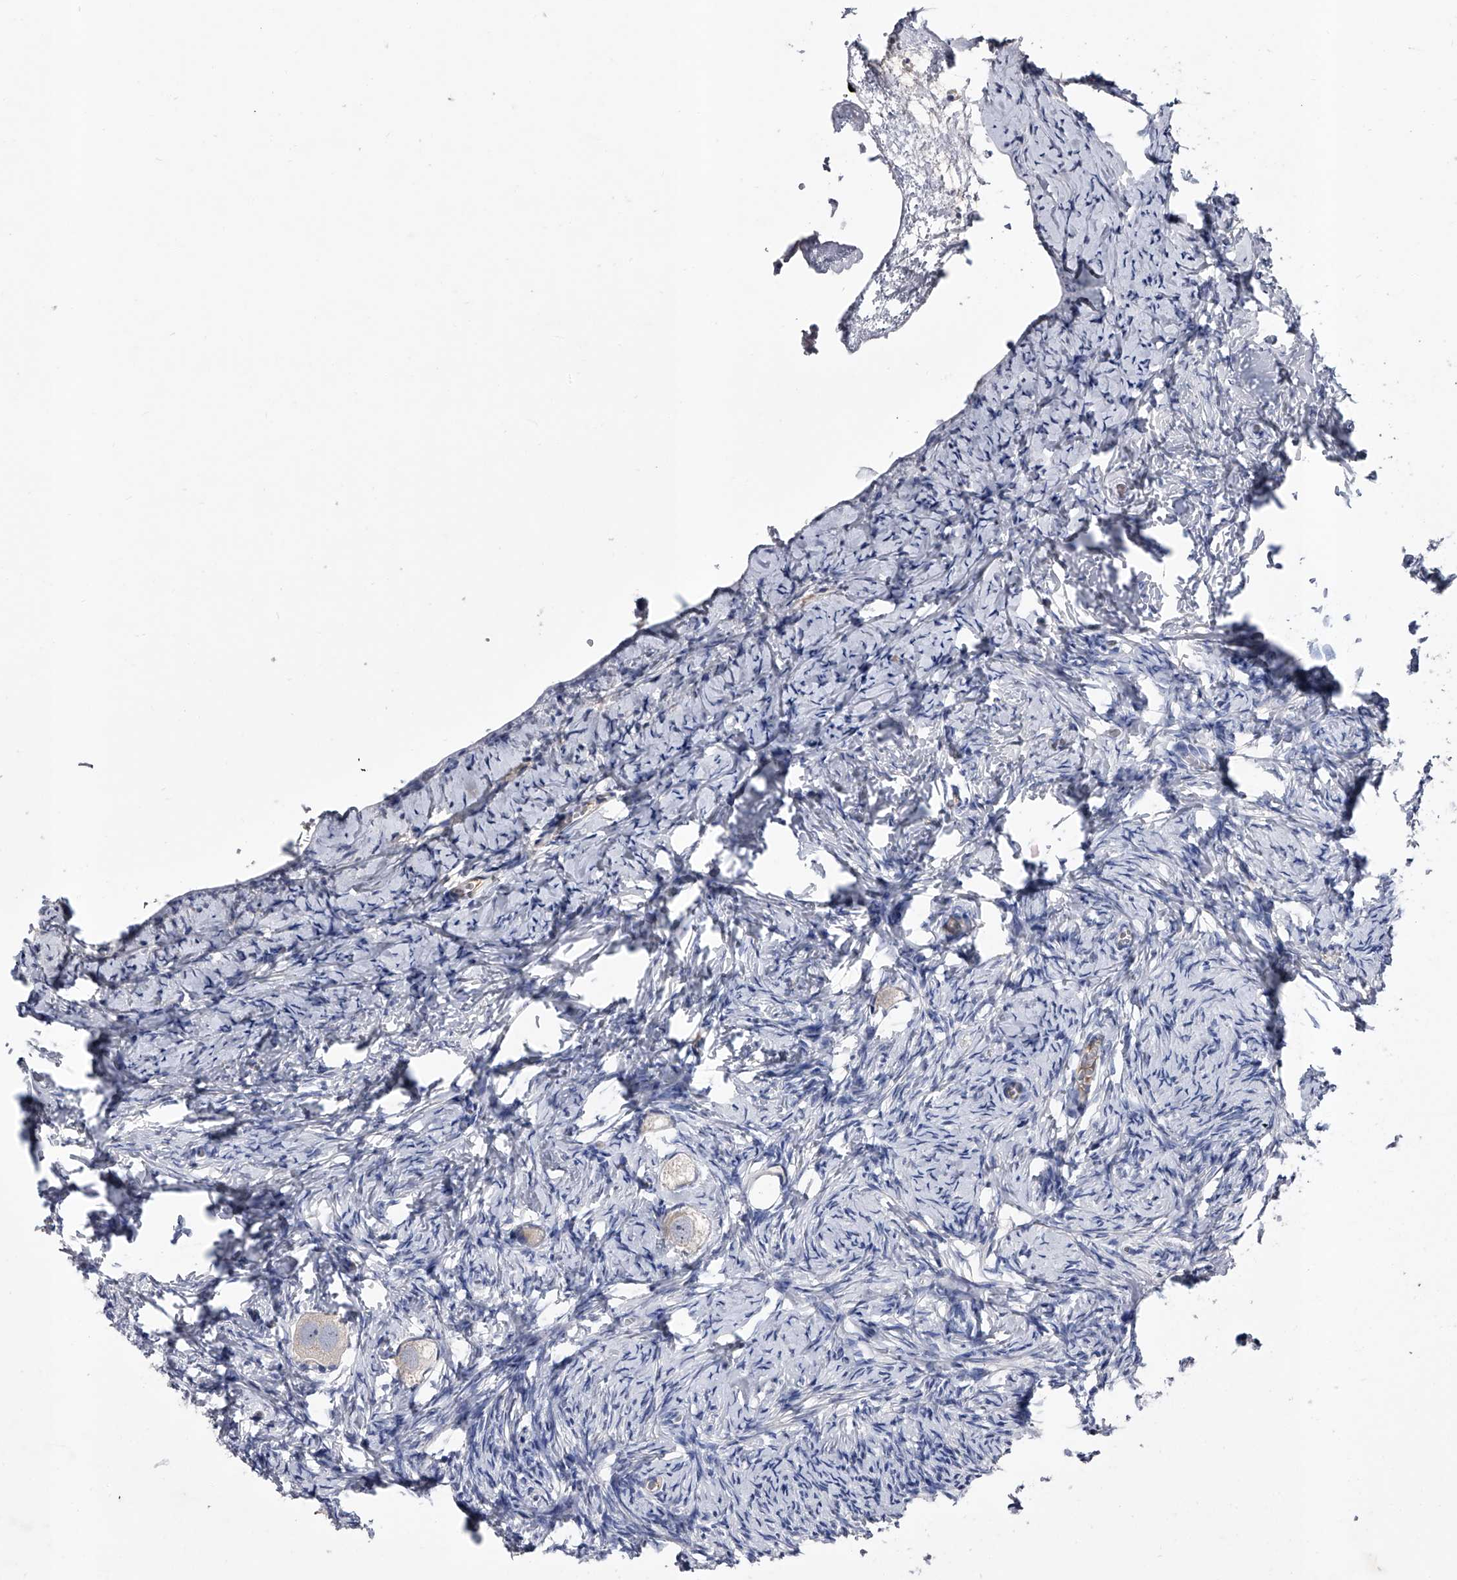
{"staining": {"intensity": "negative", "quantity": "none", "location": "none"}, "tissue": "ovary", "cell_type": "Follicle cells", "image_type": "normal", "snomed": [{"axis": "morphology", "description": "Normal tissue, NOS"}, {"axis": "topography", "description": "Ovary"}], "caption": "The image reveals no staining of follicle cells in unremarkable ovary.", "gene": "EFCAB7", "patient": {"sex": "female", "age": 27}}